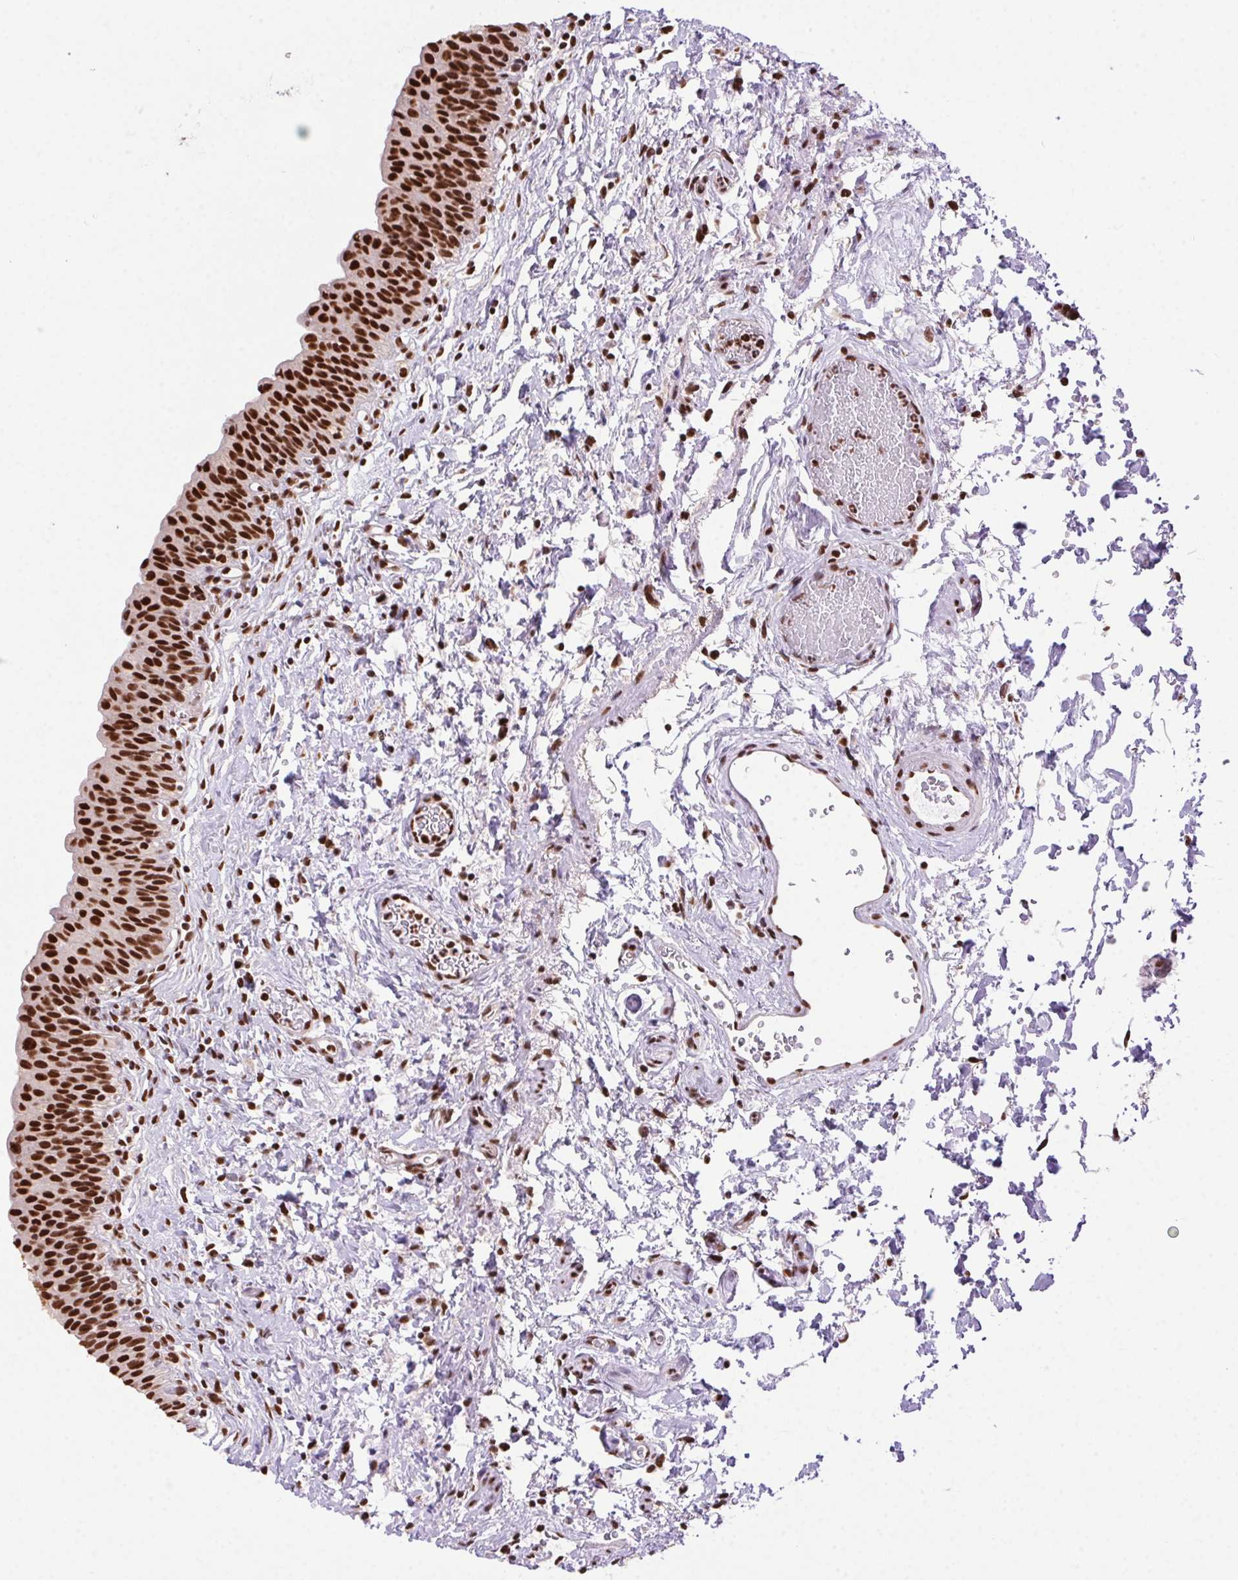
{"staining": {"intensity": "strong", "quantity": ">75%", "location": "nuclear"}, "tissue": "urinary bladder", "cell_type": "Urothelial cells", "image_type": "normal", "snomed": [{"axis": "morphology", "description": "Normal tissue, NOS"}, {"axis": "topography", "description": "Urinary bladder"}], "caption": "Urothelial cells reveal strong nuclear staining in about >75% of cells in normal urinary bladder.", "gene": "ZNF207", "patient": {"sex": "male", "age": 56}}